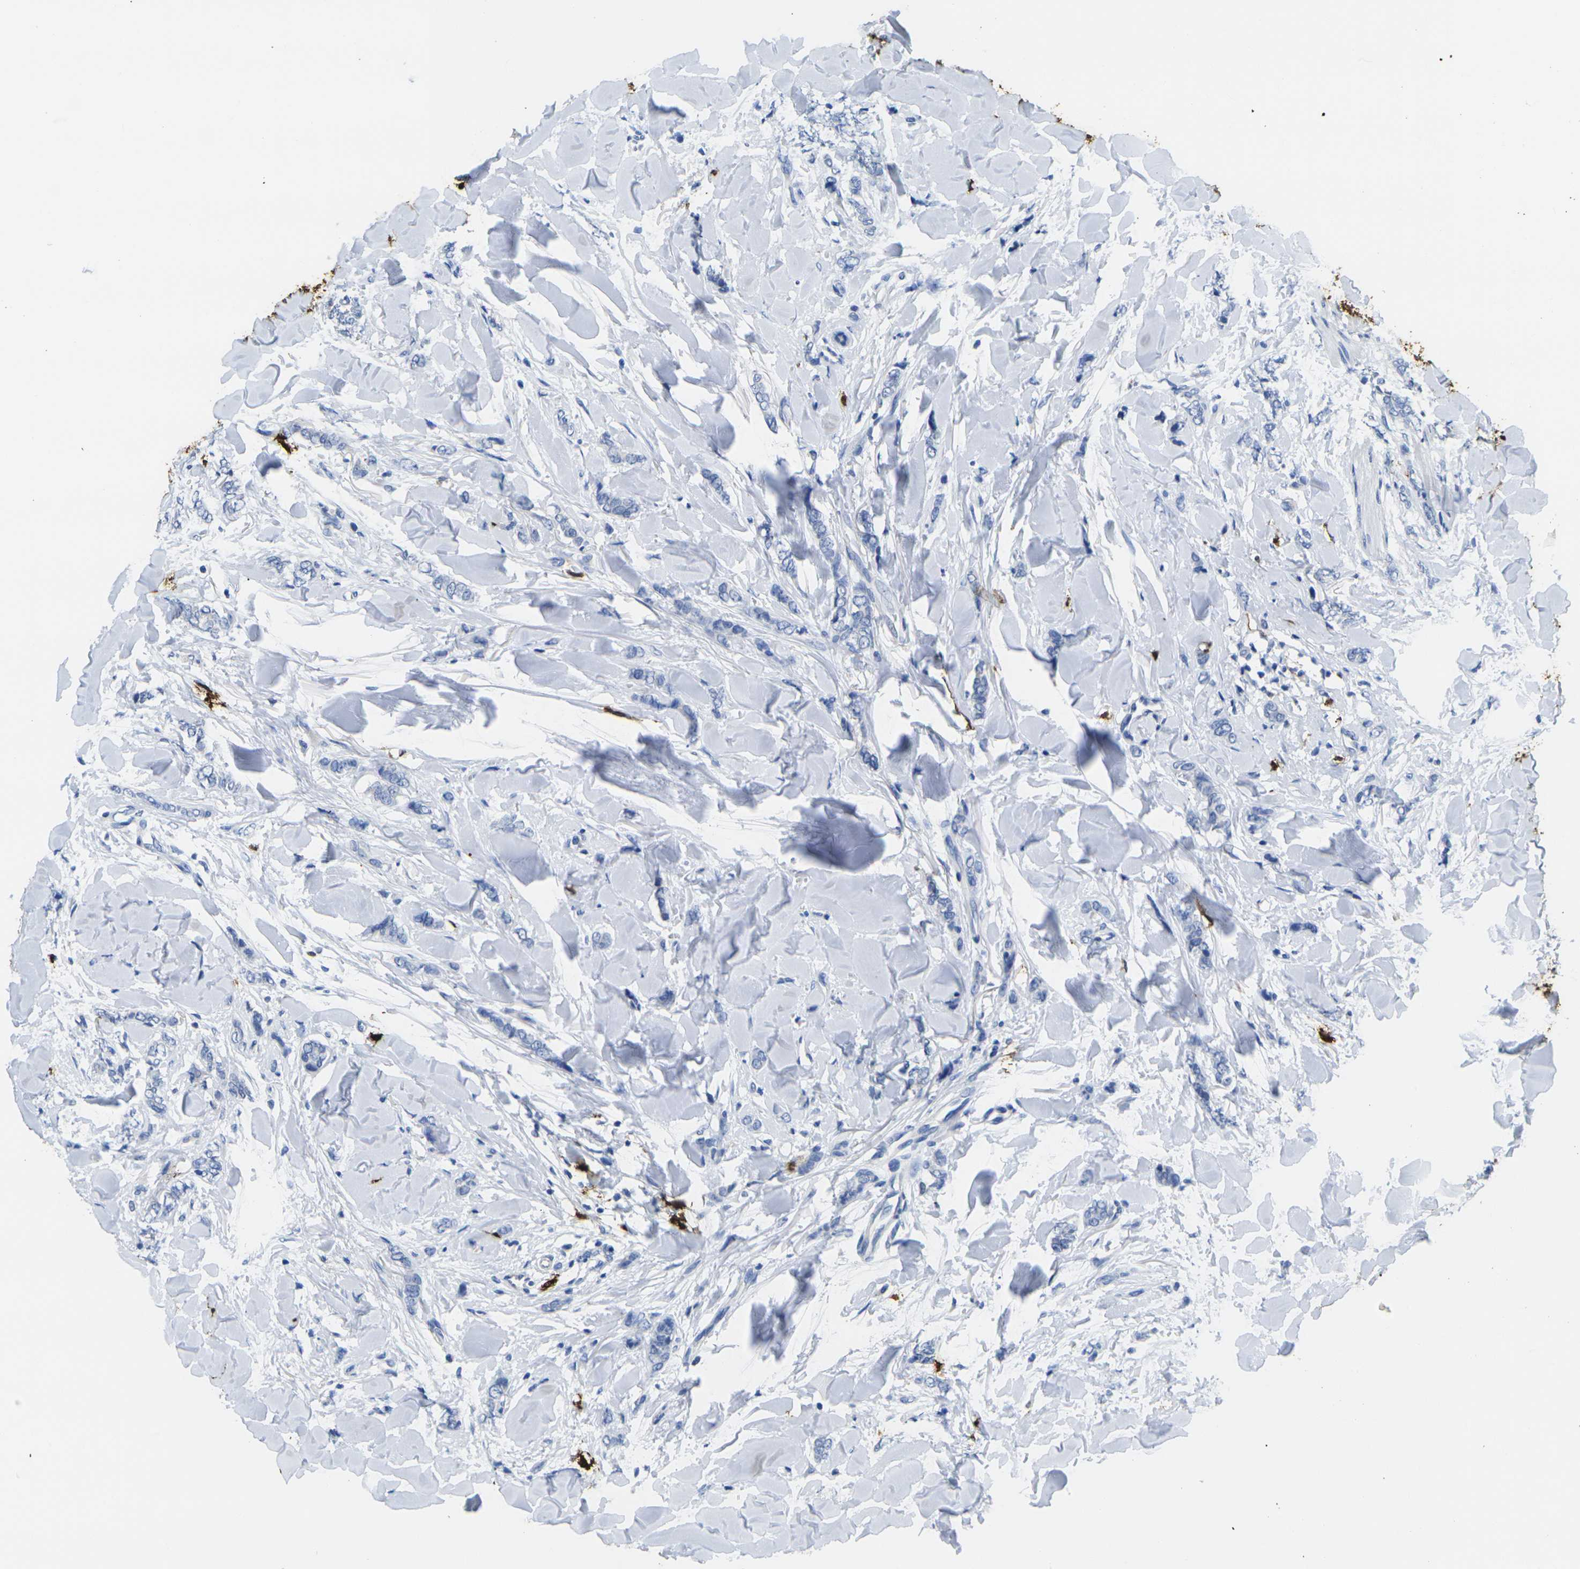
{"staining": {"intensity": "negative", "quantity": "none", "location": "none"}, "tissue": "breast cancer", "cell_type": "Tumor cells", "image_type": "cancer", "snomed": [{"axis": "morphology", "description": "Lobular carcinoma"}, {"axis": "topography", "description": "Skin"}, {"axis": "topography", "description": "Breast"}], "caption": "DAB immunohistochemical staining of human breast lobular carcinoma exhibits no significant positivity in tumor cells. Nuclei are stained in blue.", "gene": "S100A9", "patient": {"sex": "female", "age": 46}}